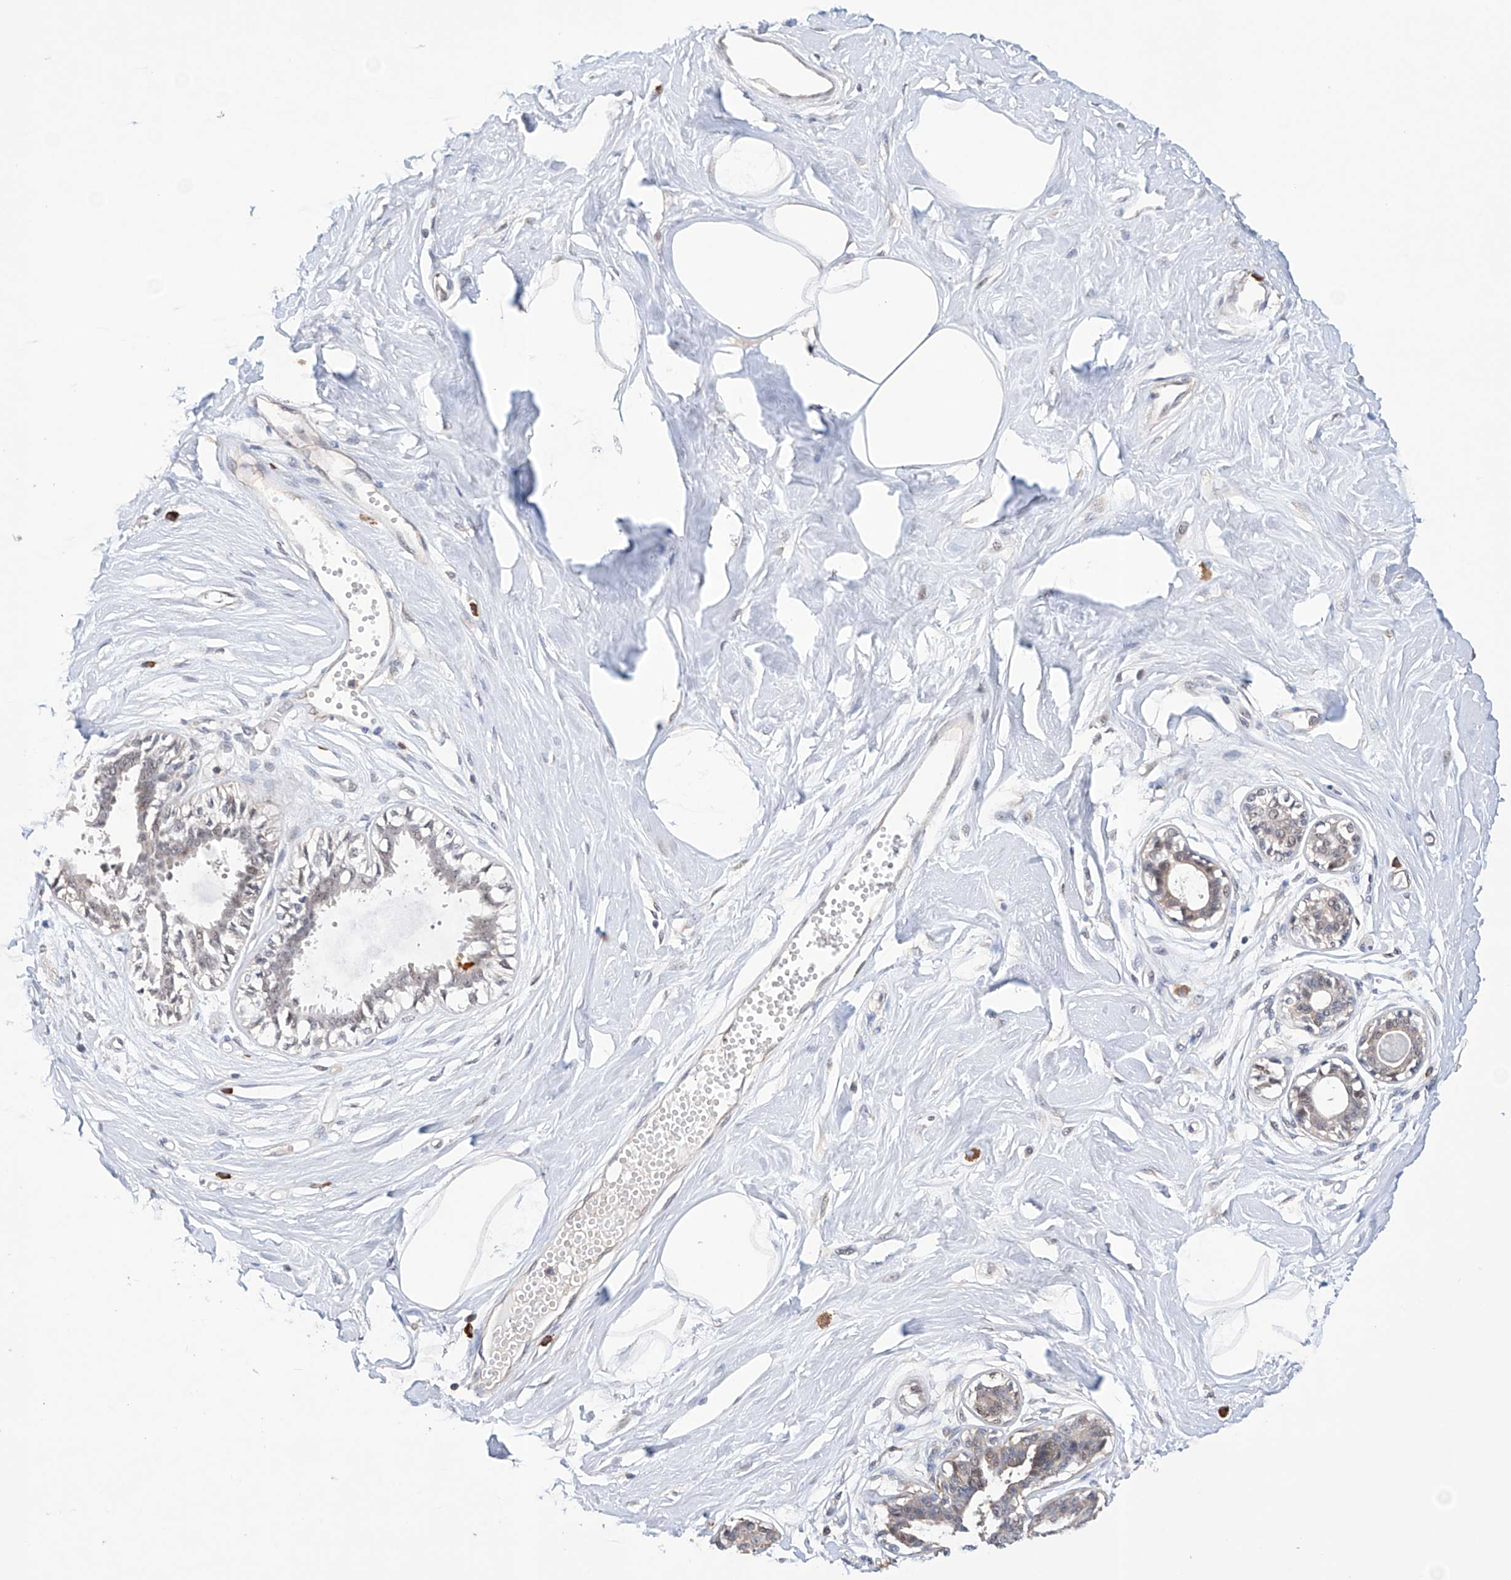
{"staining": {"intensity": "negative", "quantity": "none", "location": "none"}, "tissue": "breast", "cell_type": "Adipocytes", "image_type": "normal", "snomed": [{"axis": "morphology", "description": "Normal tissue, NOS"}, {"axis": "topography", "description": "Breast"}], "caption": "Micrograph shows no protein staining in adipocytes of normal breast. (Brightfield microscopy of DAB (3,3'-diaminobenzidine) immunohistochemistry at high magnification).", "gene": "AFG1L", "patient": {"sex": "female", "age": 45}}